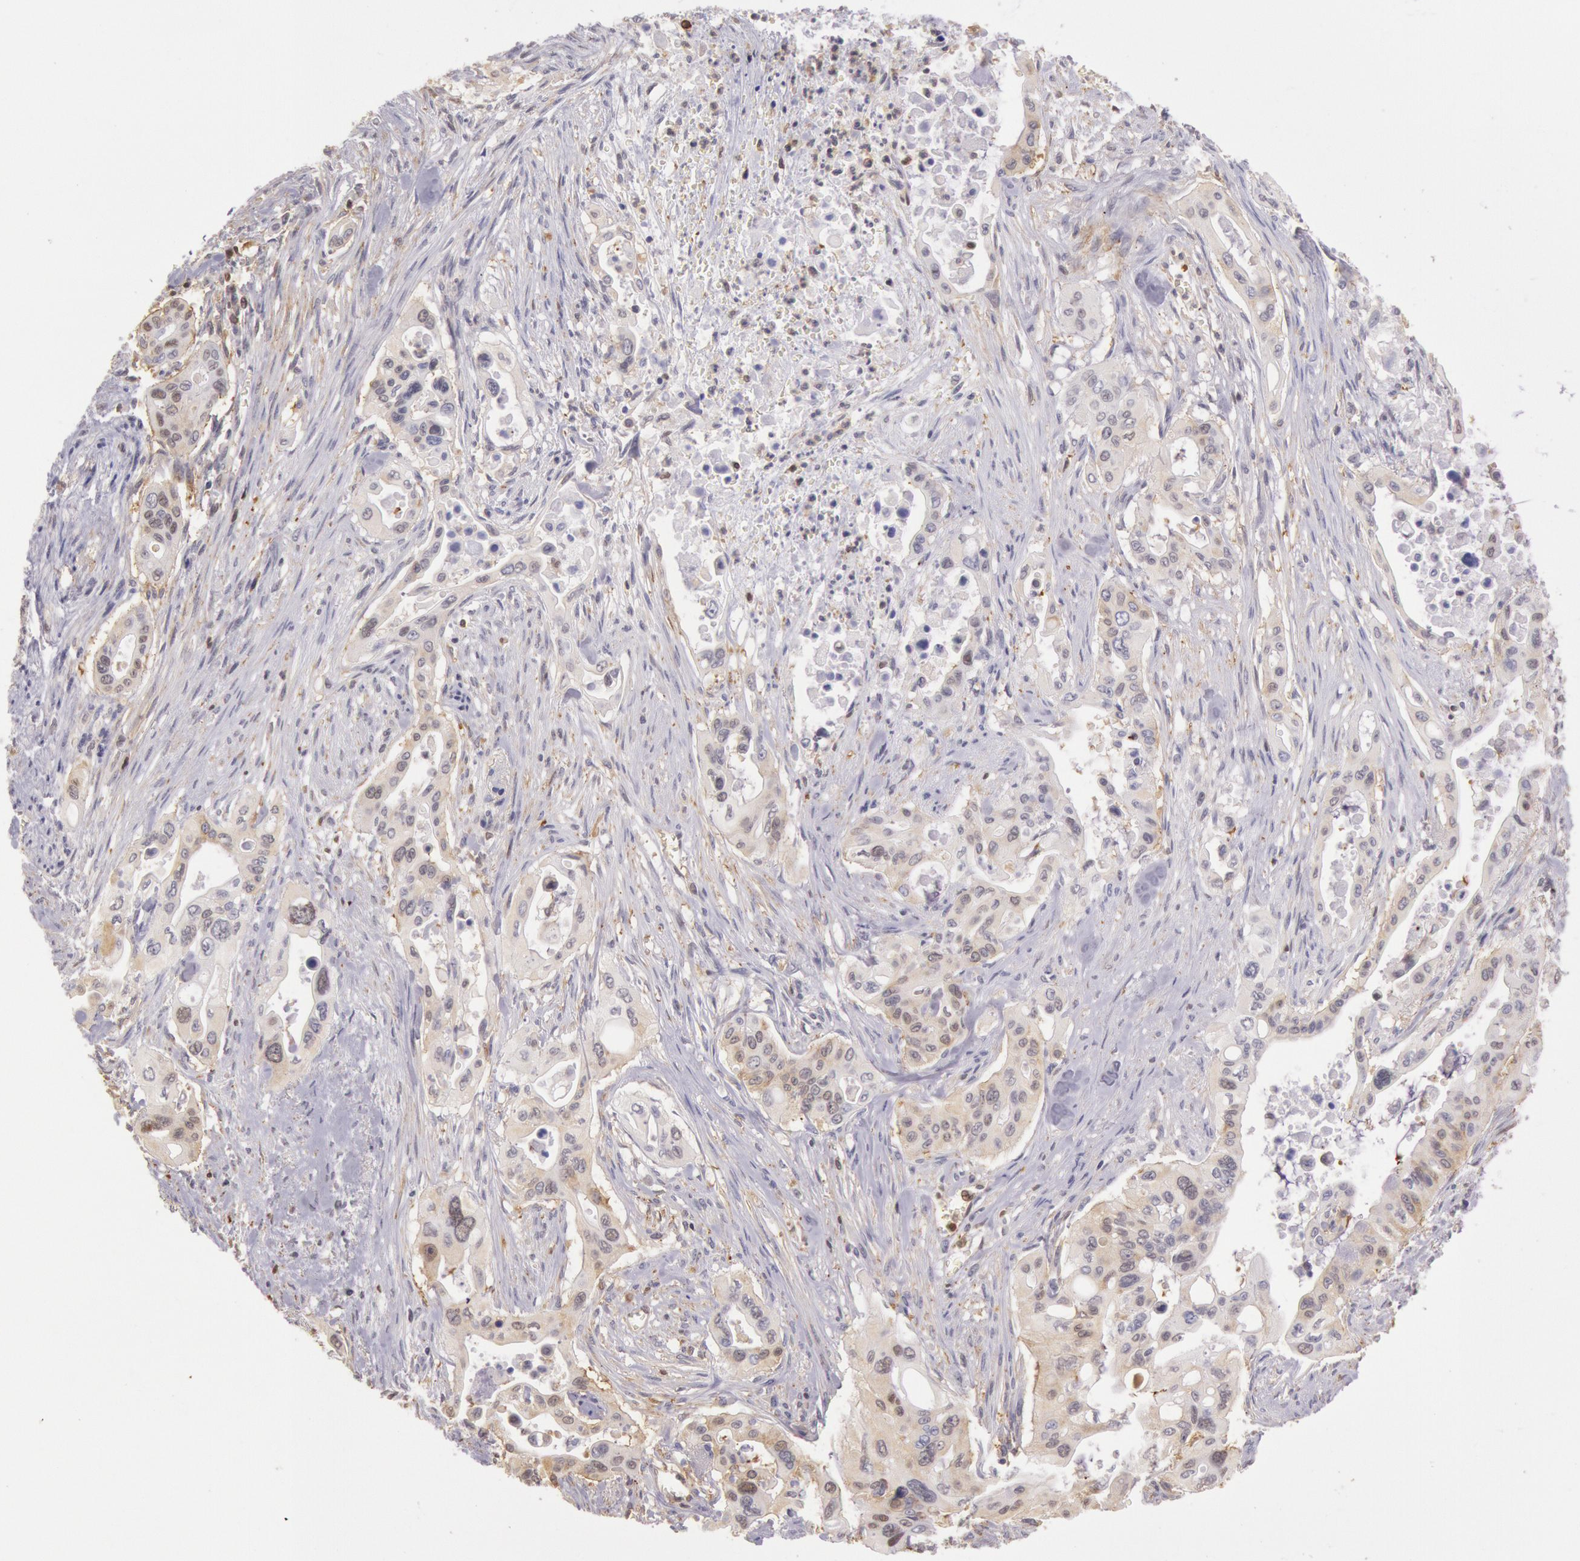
{"staining": {"intensity": "weak", "quantity": "25%-75%", "location": "cytoplasmic/membranous"}, "tissue": "pancreatic cancer", "cell_type": "Tumor cells", "image_type": "cancer", "snomed": [{"axis": "morphology", "description": "Adenocarcinoma, NOS"}, {"axis": "topography", "description": "Pancreas"}], "caption": "Human adenocarcinoma (pancreatic) stained with a brown dye reveals weak cytoplasmic/membranous positive staining in approximately 25%-75% of tumor cells.", "gene": "HIF1A", "patient": {"sex": "male", "age": 77}}